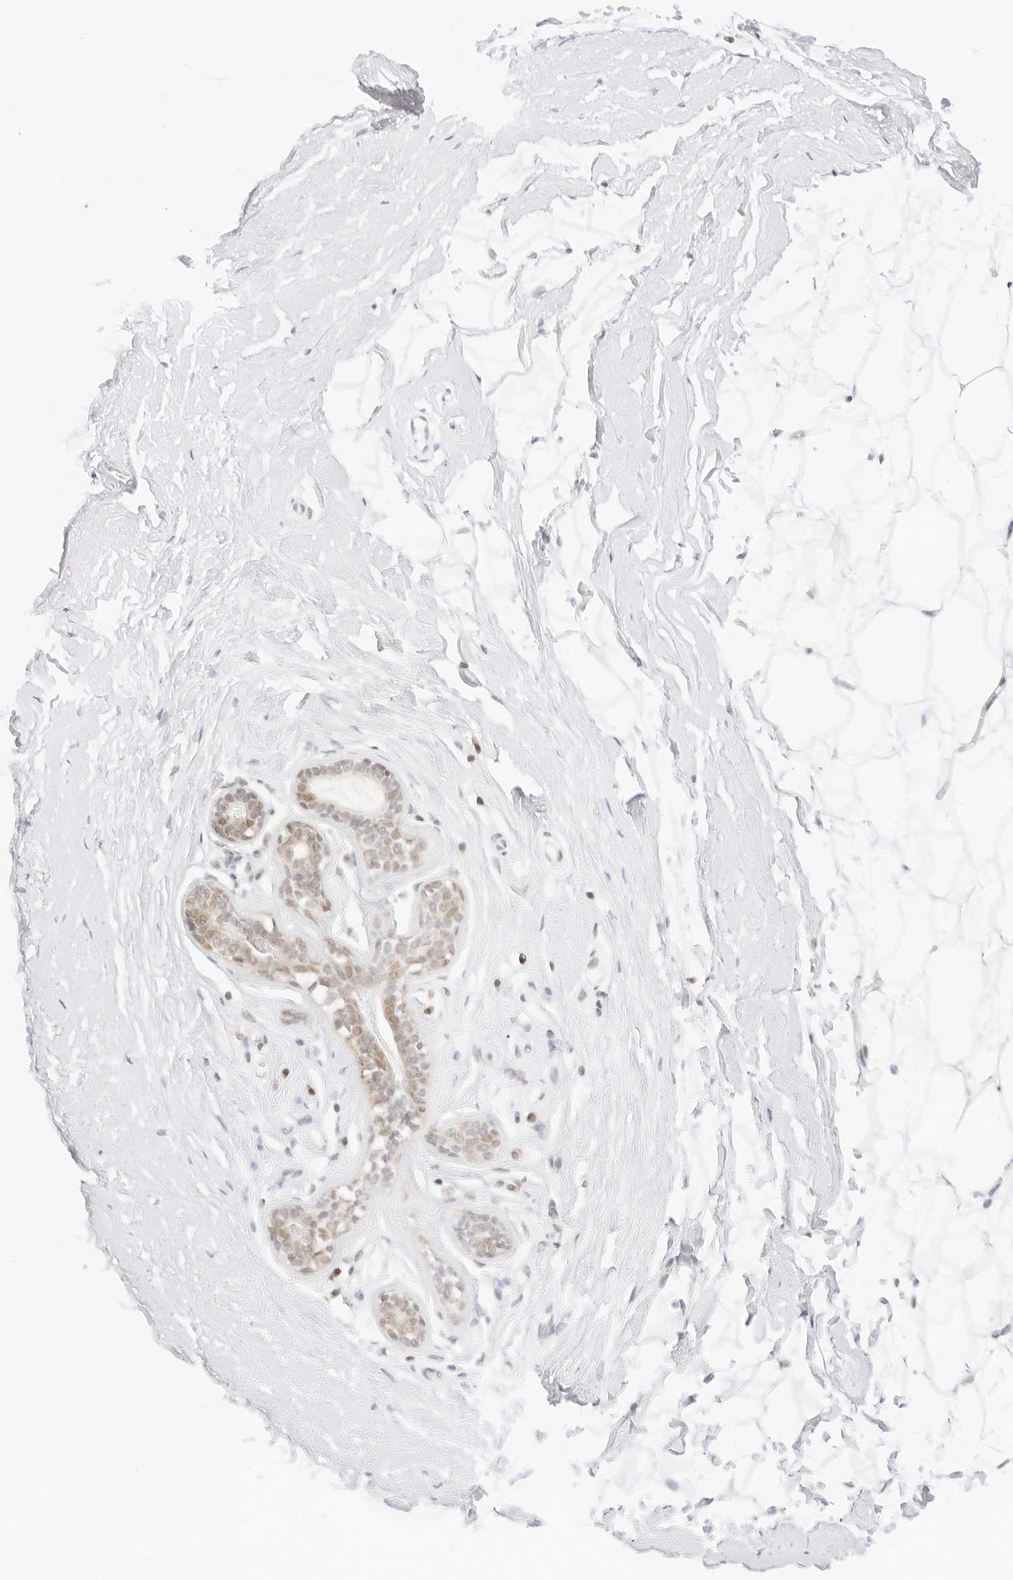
{"staining": {"intensity": "negative", "quantity": "none", "location": "none"}, "tissue": "breast", "cell_type": "Adipocytes", "image_type": "normal", "snomed": [{"axis": "morphology", "description": "Normal tissue, NOS"}, {"axis": "topography", "description": "Breast"}], "caption": "Adipocytes show no significant protein staining in benign breast. (DAB (3,3'-diaminobenzidine) immunohistochemistry (IHC), high magnification).", "gene": "GNAS", "patient": {"sex": "female", "age": 23}}